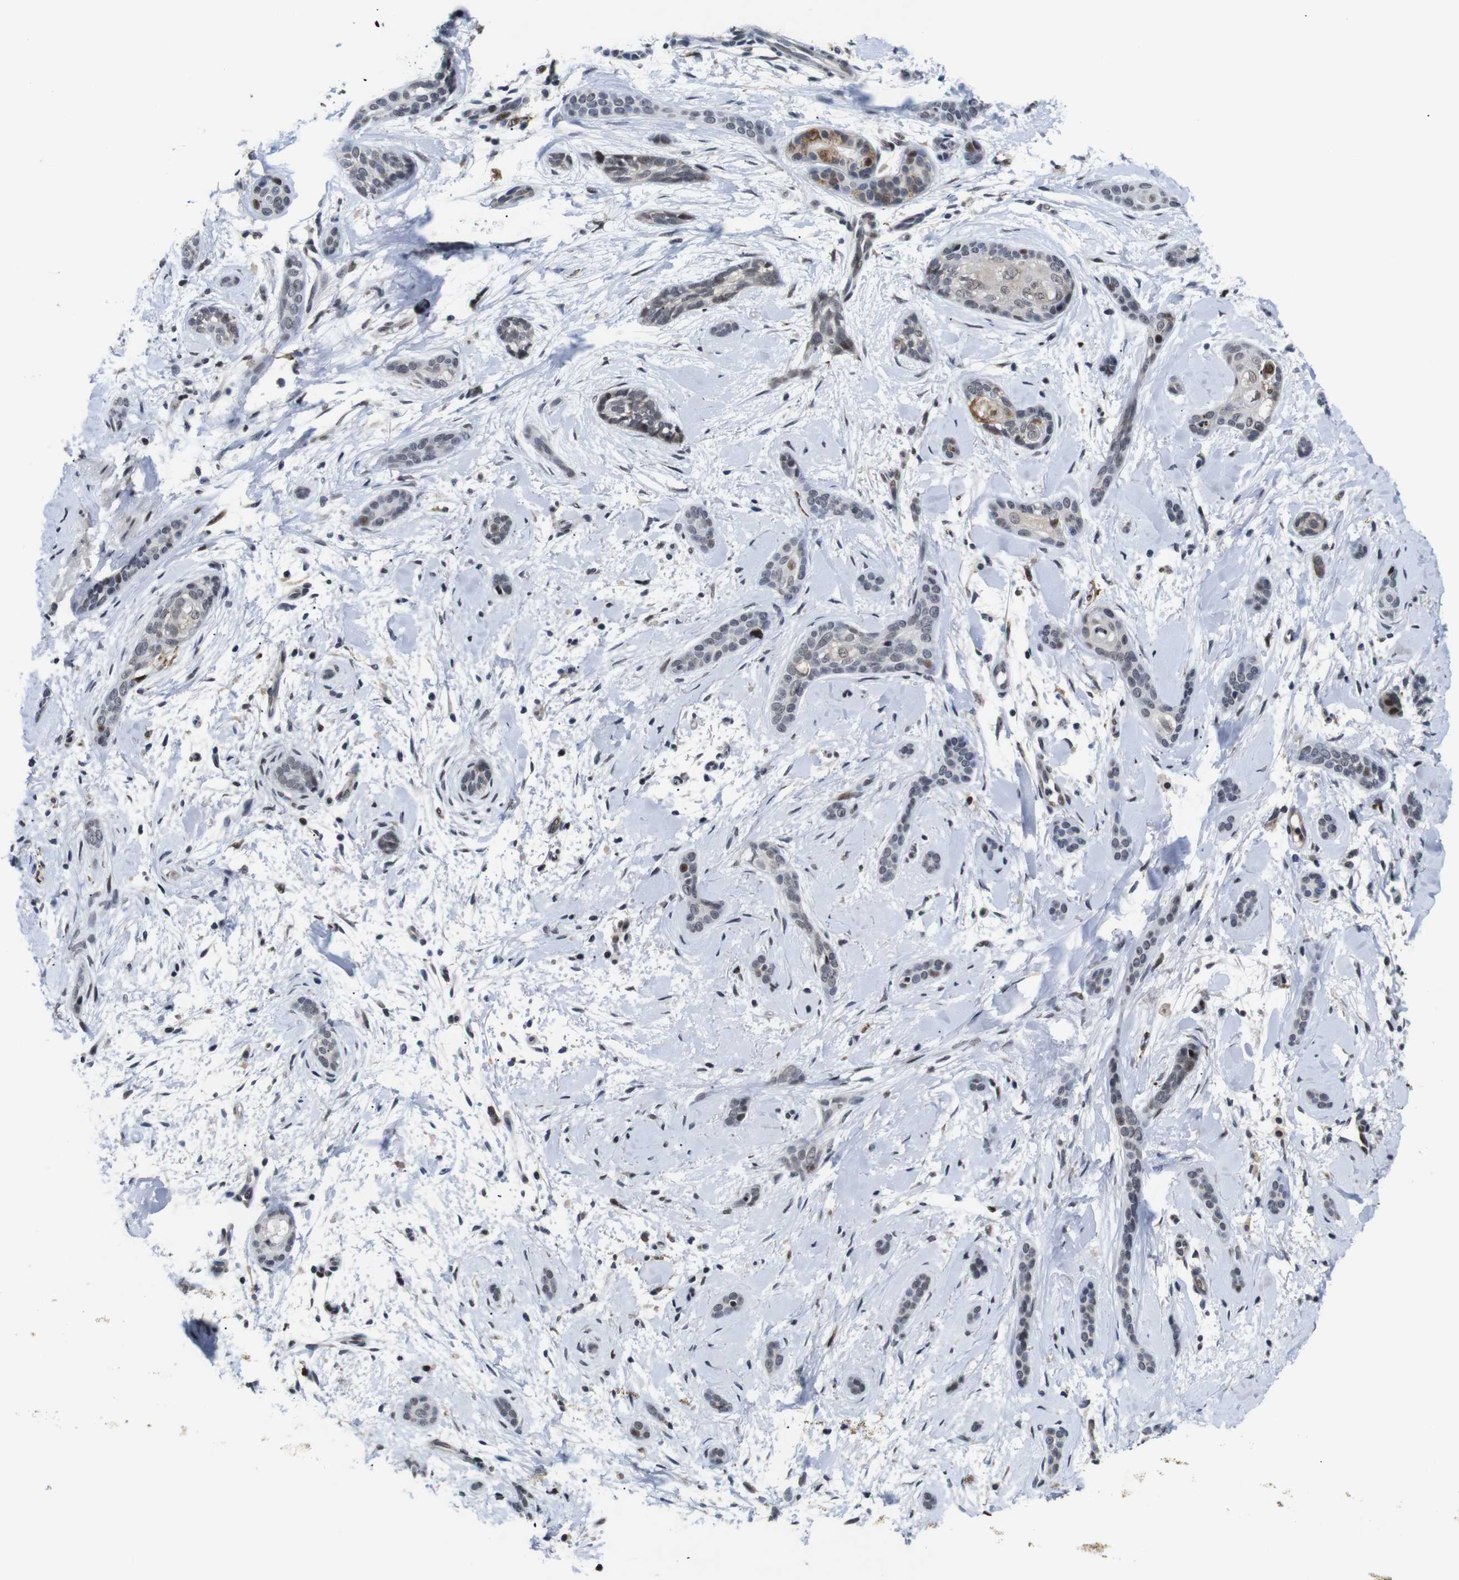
{"staining": {"intensity": "weak", "quantity": "<25%", "location": "nuclear"}, "tissue": "skin cancer", "cell_type": "Tumor cells", "image_type": "cancer", "snomed": [{"axis": "morphology", "description": "Basal cell carcinoma"}, {"axis": "morphology", "description": "Adnexal tumor, benign"}, {"axis": "topography", "description": "Skin"}], "caption": "High power microscopy photomicrograph of an immunohistochemistry image of skin basal cell carcinoma, revealing no significant expression in tumor cells.", "gene": "EIF4G1", "patient": {"sex": "female", "age": 42}}